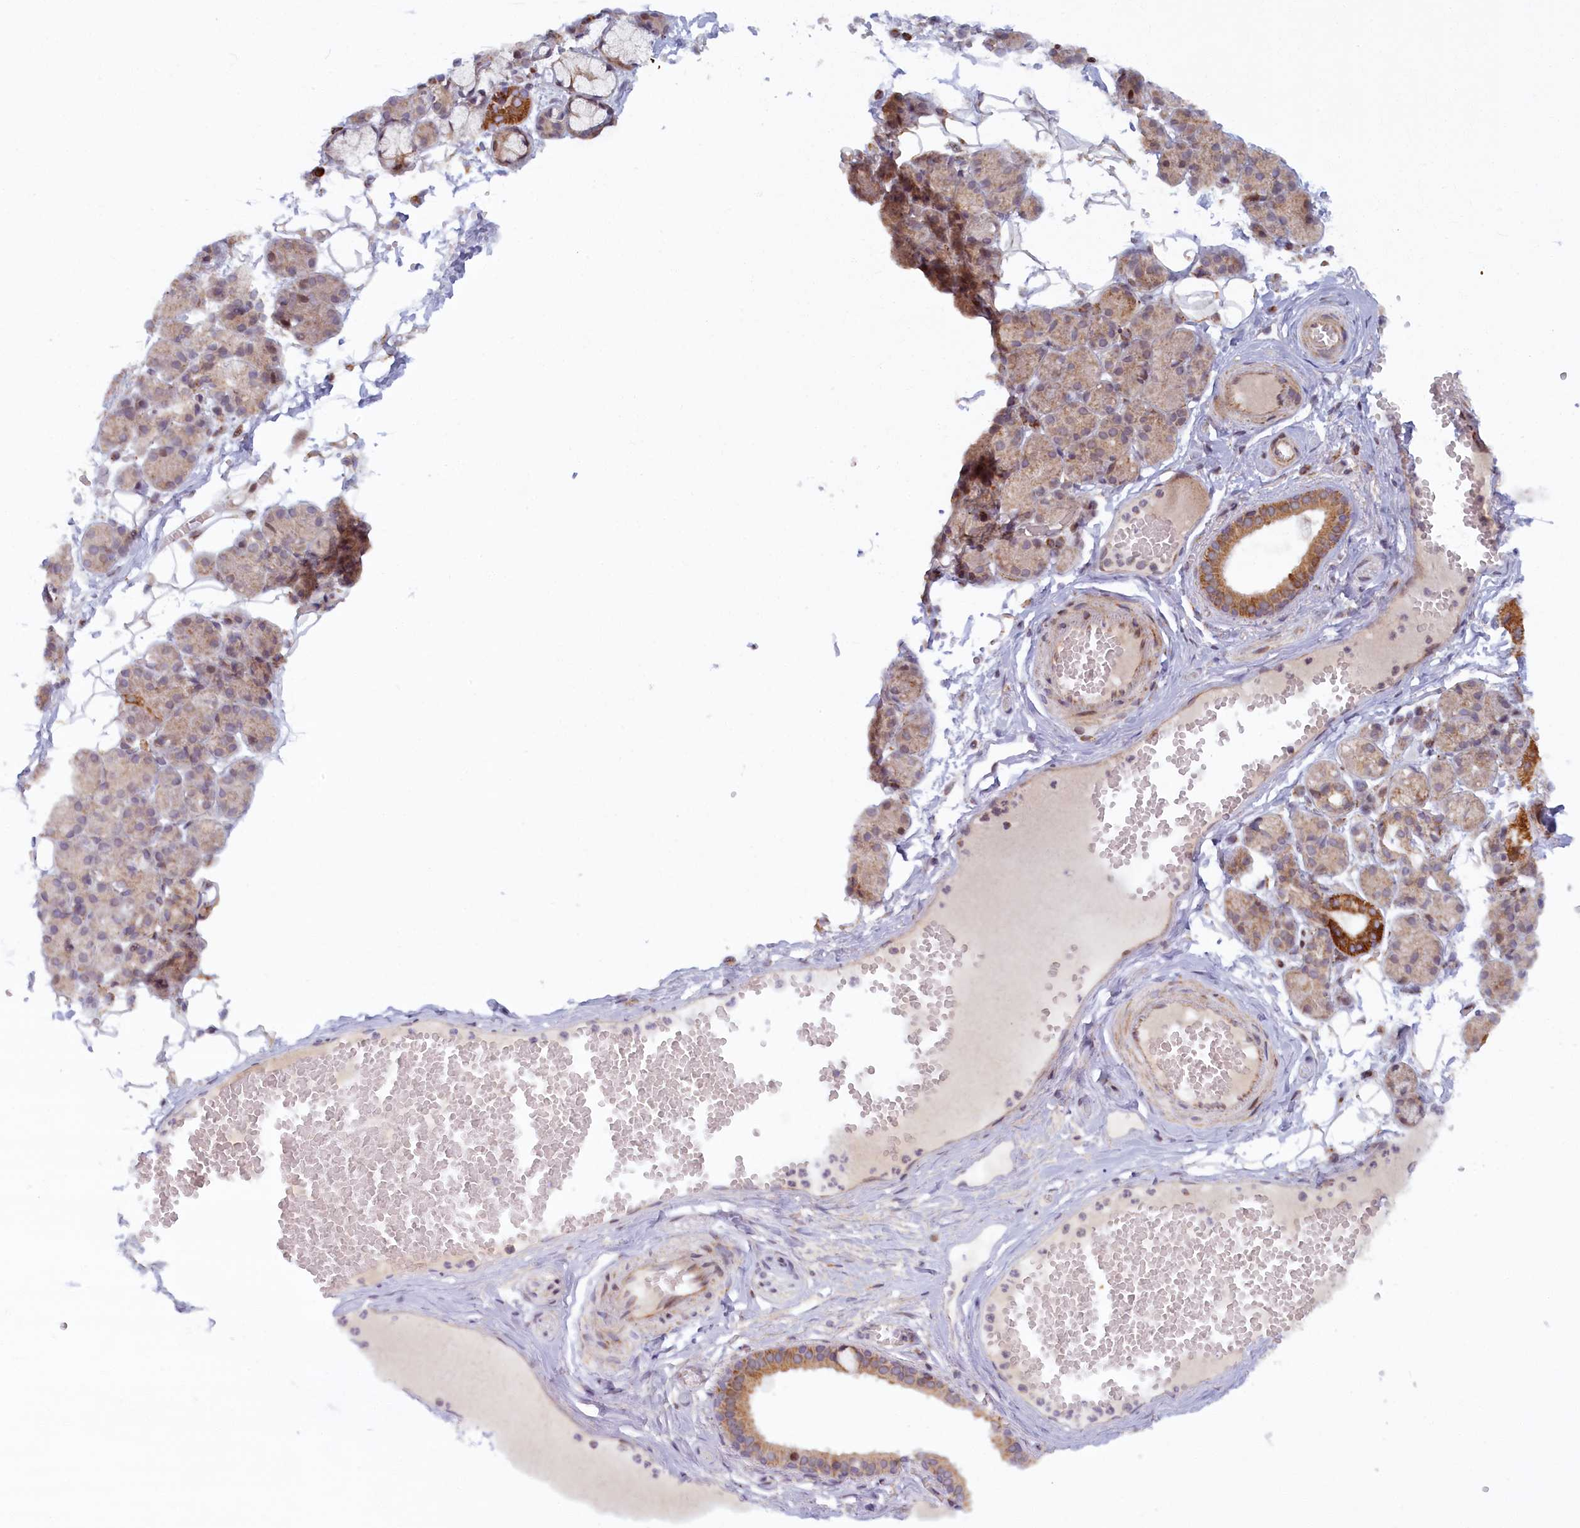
{"staining": {"intensity": "strong", "quantity": "<25%", "location": "cytoplasmic/membranous"}, "tissue": "salivary gland", "cell_type": "Glandular cells", "image_type": "normal", "snomed": [{"axis": "morphology", "description": "Normal tissue, NOS"}, {"axis": "topography", "description": "Salivary gland"}], "caption": "Immunohistochemistry (IHC) photomicrograph of unremarkable salivary gland stained for a protein (brown), which shows medium levels of strong cytoplasmic/membranous expression in about <25% of glandular cells.", "gene": "PLA2G10", "patient": {"sex": "male", "age": 63}}